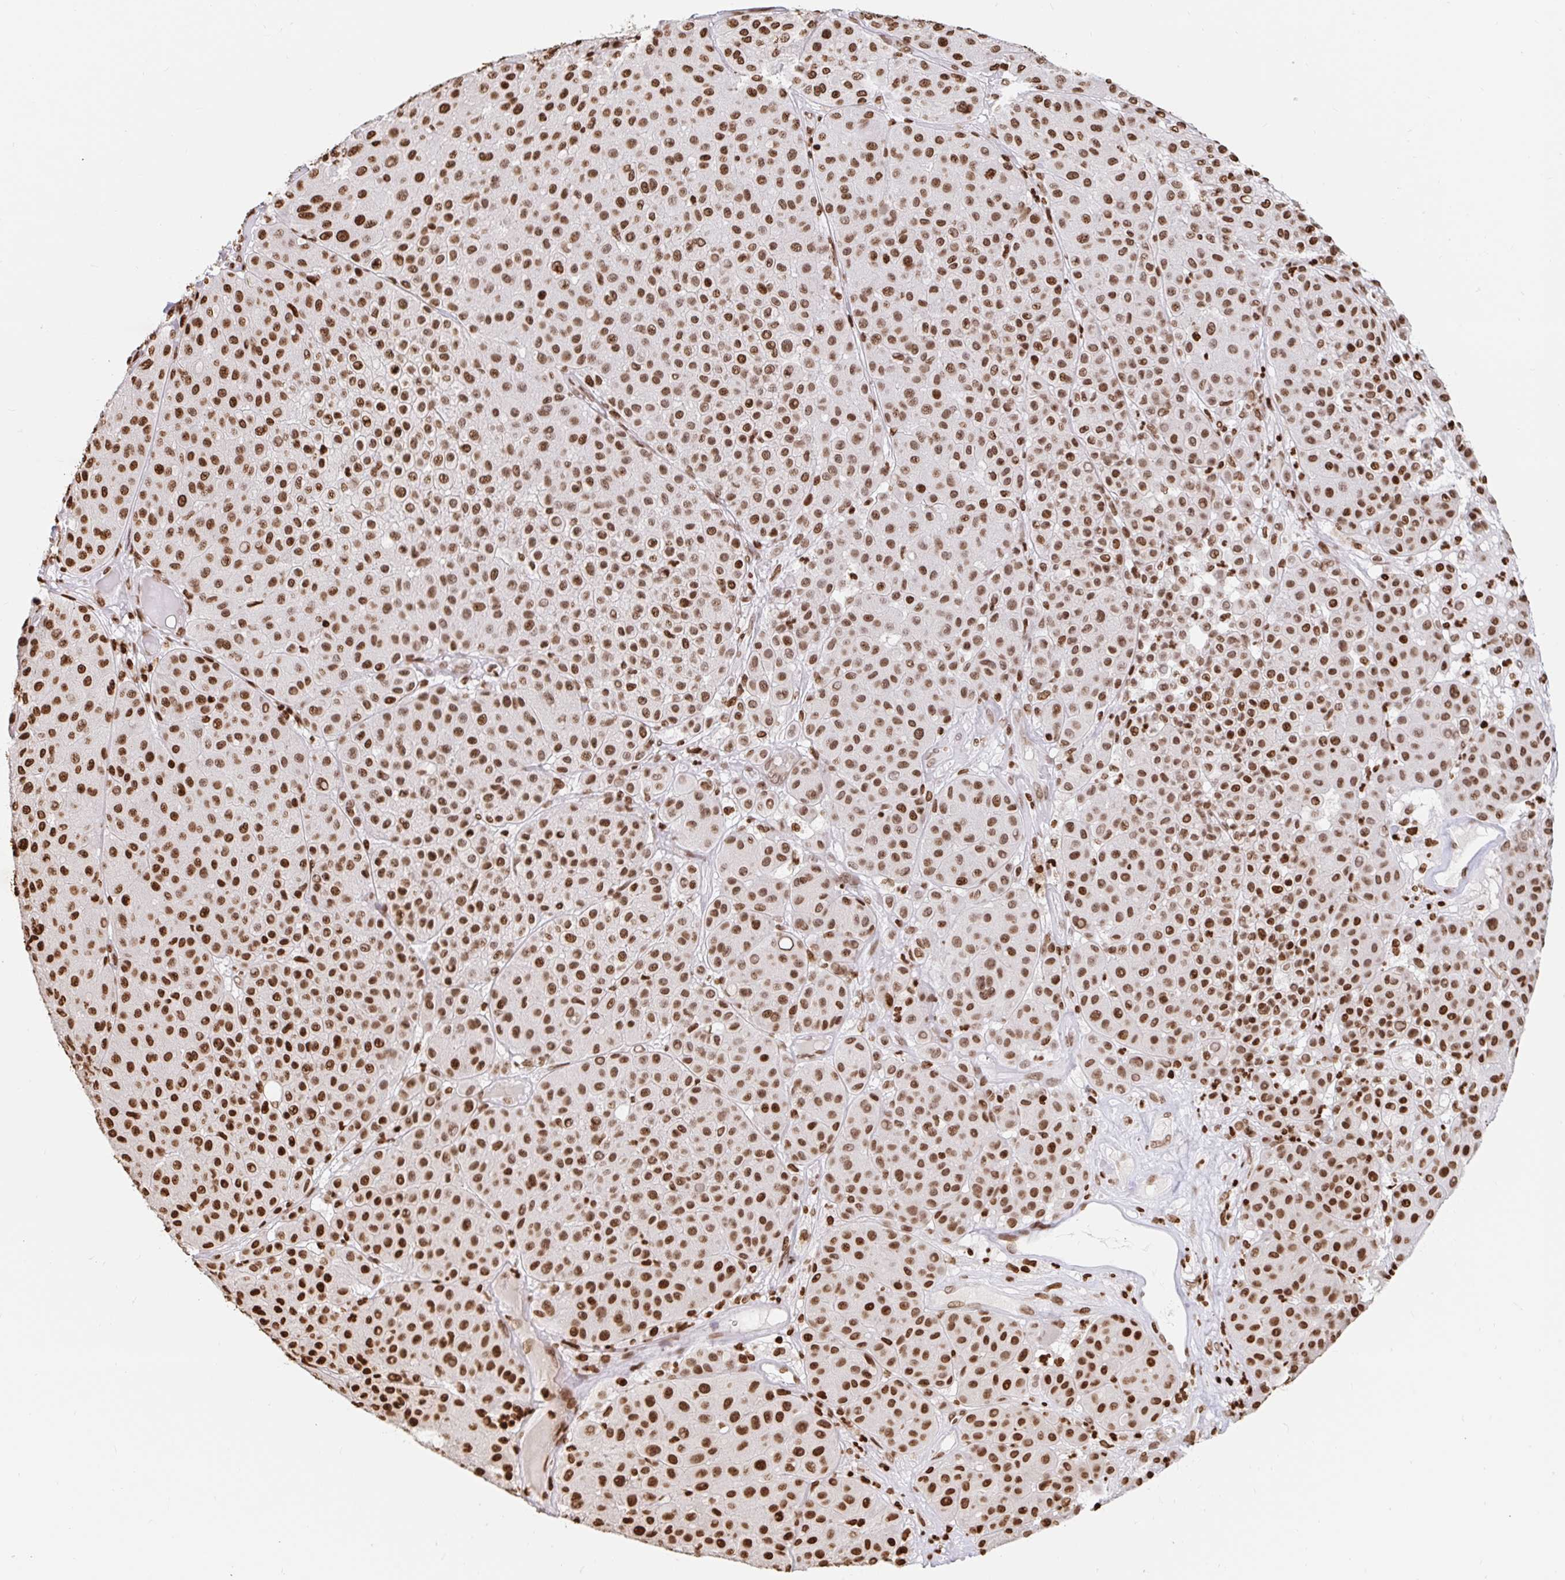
{"staining": {"intensity": "strong", "quantity": ">75%", "location": "nuclear"}, "tissue": "melanoma", "cell_type": "Tumor cells", "image_type": "cancer", "snomed": [{"axis": "morphology", "description": "Malignant melanoma, Metastatic site"}, {"axis": "topography", "description": "Smooth muscle"}], "caption": "IHC of human melanoma shows high levels of strong nuclear expression in approximately >75% of tumor cells.", "gene": "H2BC5", "patient": {"sex": "male", "age": 41}}